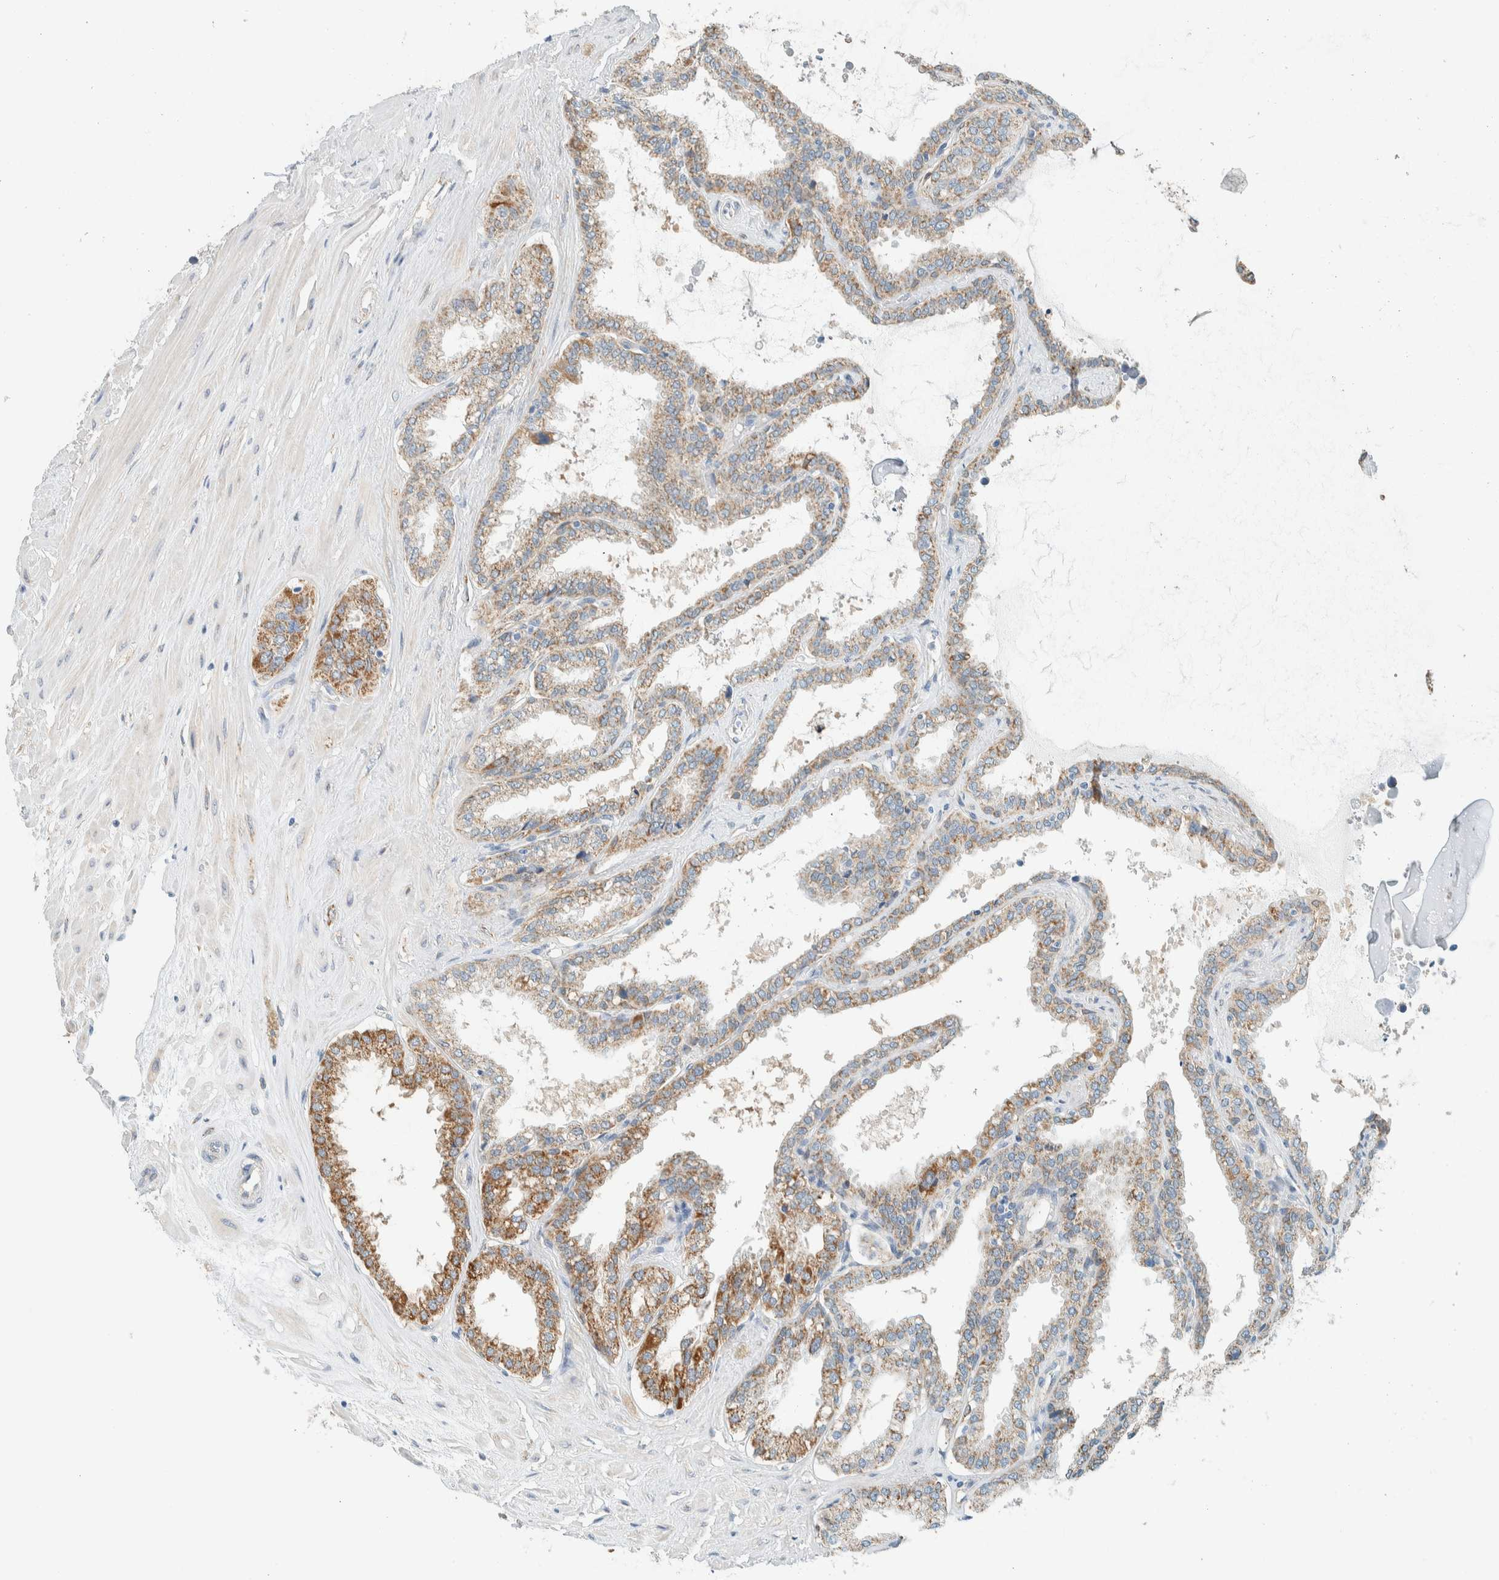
{"staining": {"intensity": "moderate", "quantity": "25%-75%", "location": "cytoplasmic/membranous"}, "tissue": "seminal vesicle", "cell_type": "Glandular cells", "image_type": "normal", "snomed": [{"axis": "morphology", "description": "Normal tissue, NOS"}, {"axis": "topography", "description": "Seminal veicle"}], "caption": "This histopathology image exhibits benign seminal vesicle stained with immunohistochemistry (IHC) to label a protein in brown. The cytoplasmic/membranous of glandular cells show moderate positivity for the protein. Nuclei are counter-stained blue.", "gene": "ALDH7A1", "patient": {"sex": "male", "age": 46}}